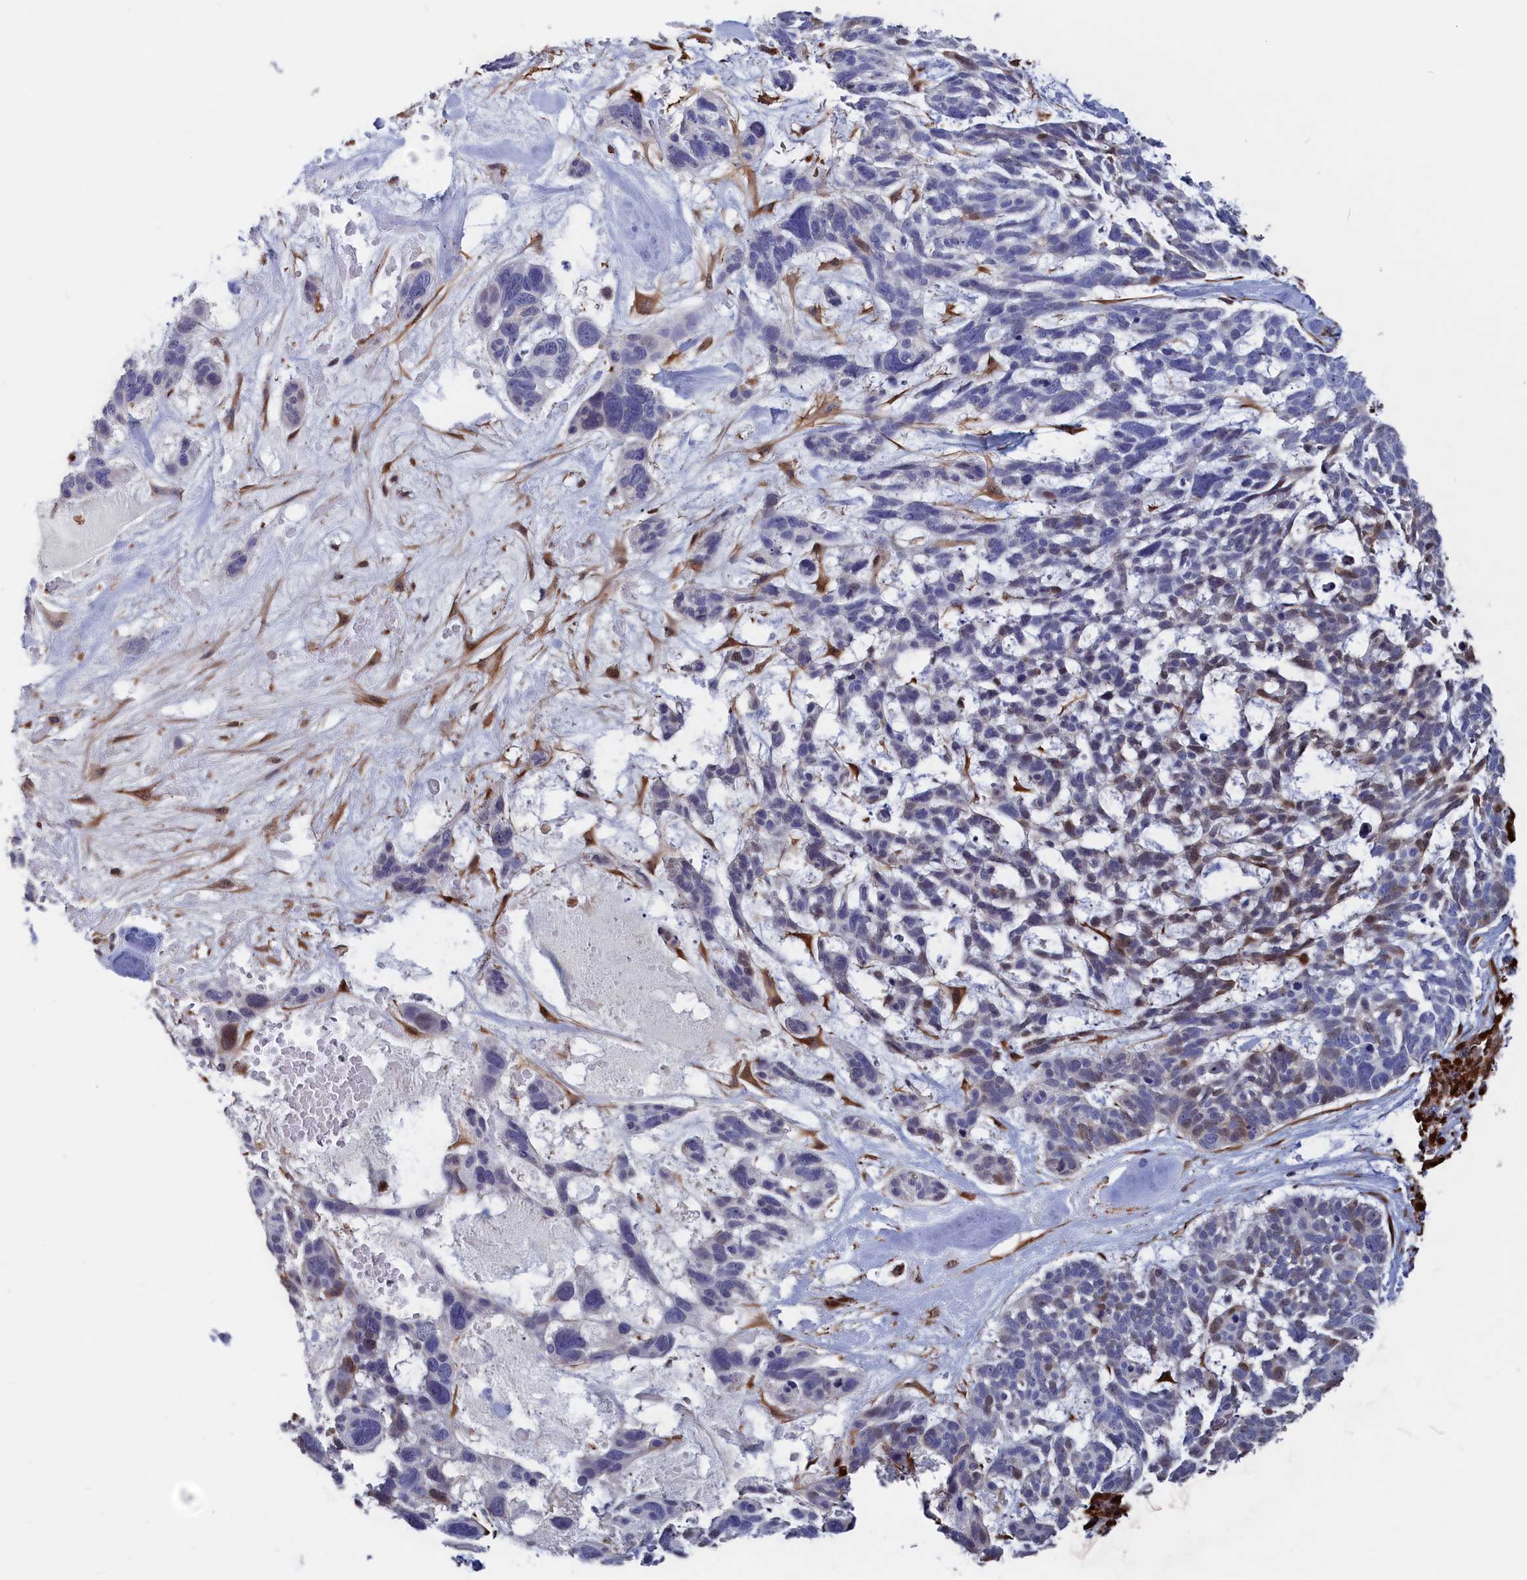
{"staining": {"intensity": "negative", "quantity": "none", "location": "none"}, "tissue": "skin cancer", "cell_type": "Tumor cells", "image_type": "cancer", "snomed": [{"axis": "morphology", "description": "Basal cell carcinoma"}, {"axis": "topography", "description": "Skin"}], "caption": "An immunohistochemistry (IHC) photomicrograph of basal cell carcinoma (skin) is shown. There is no staining in tumor cells of basal cell carcinoma (skin).", "gene": "CRIP1", "patient": {"sex": "male", "age": 88}}